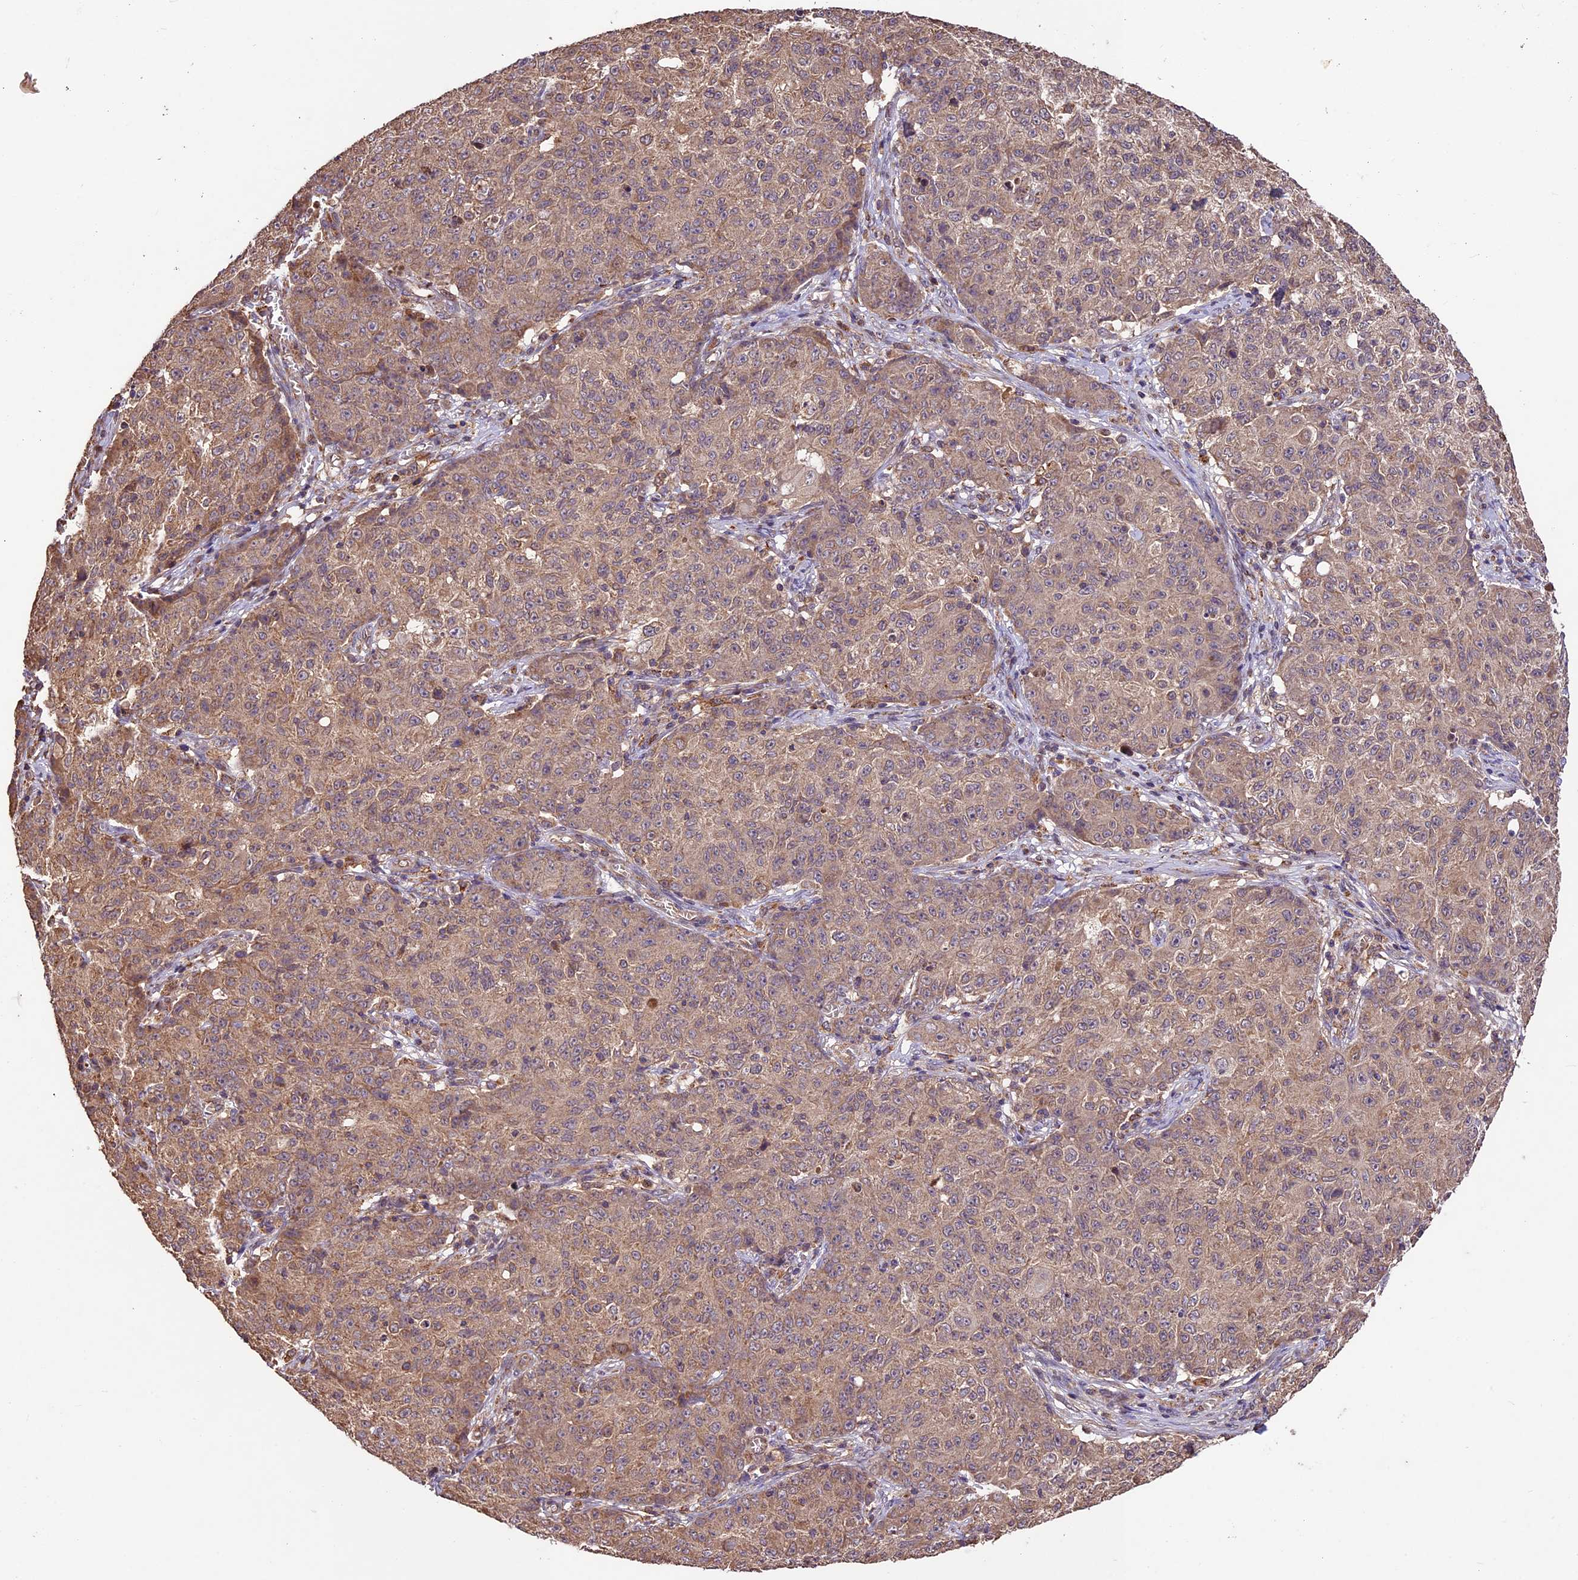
{"staining": {"intensity": "weak", "quantity": ">75%", "location": "cytoplasmic/membranous"}, "tissue": "ovarian cancer", "cell_type": "Tumor cells", "image_type": "cancer", "snomed": [{"axis": "morphology", "description": "Carcinoma, endometroid"}, {"axis": "topography", "description": "Ovary"}], "caption": "Immunohistochemical staining of ovarian cancer (endometroid carcinoma) demonstrates low levels of weak cytoplasmic/membranous positivity in approximately >75% of tumor cells. The staining is performed using DAB brown chromogen to label protein expression. The nuclei are counter-stained blue using hematoxylin.", "gene": "CRLF1", "patient": {"sex": "female", "age": 42}}